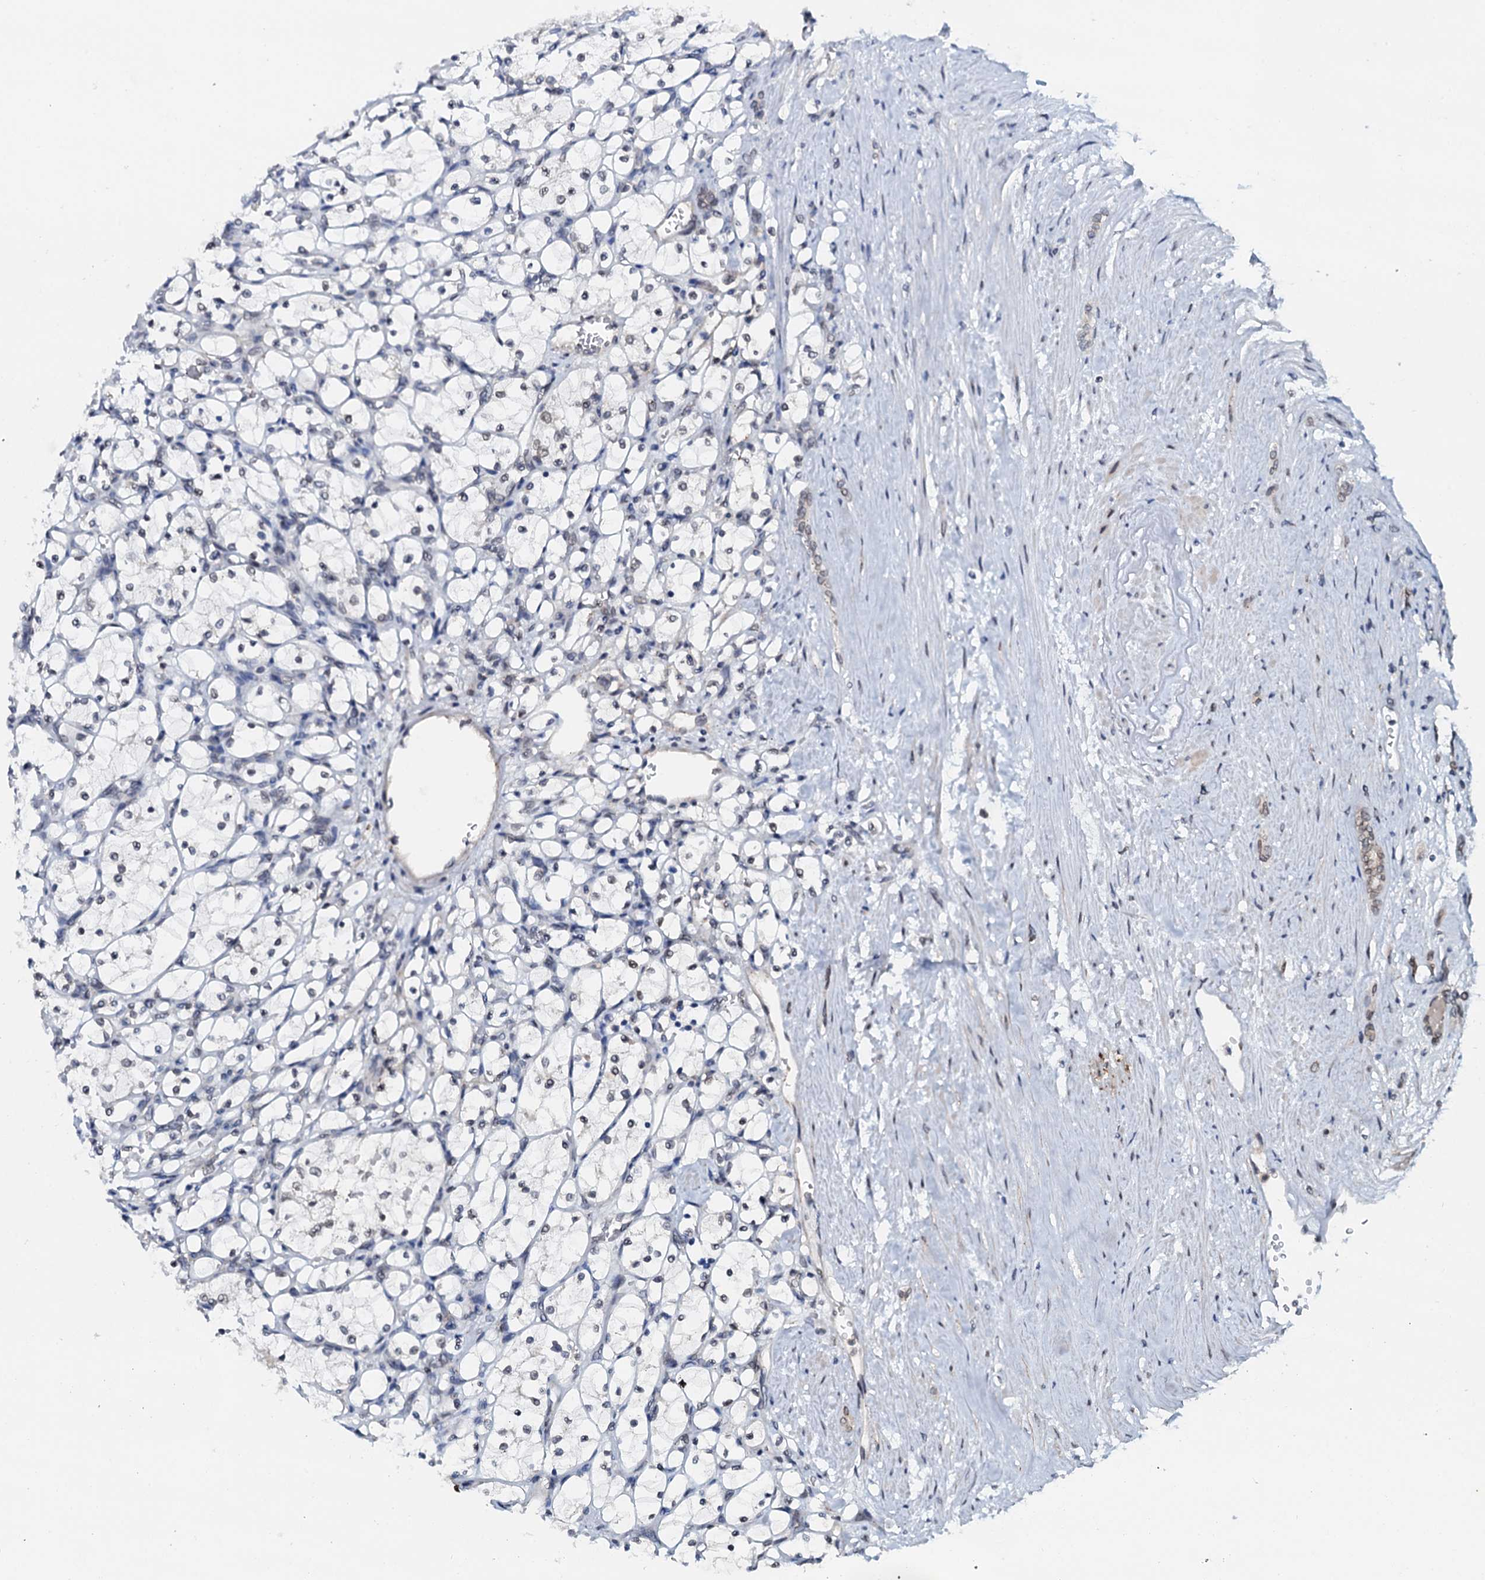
{"staining": {"intensity": "negative", "quantity": "none", "location": "none"}, "tissue": "renal cancer", "cell_type": "Tumor cells", "image_type": "cancer", "snomed": [{"axis": "morphology", "description": "Adenocarcinoma, NOS"}, {"axis": "topography", "description": "Kidney"}], "caption": "Immunohistochemistry micrograph of human renal cancer stained for a protein (brown), which displays no positivity in tumor cells.", "gene": "SNTA1", "patient": {"sex": "female", "age": 69}}